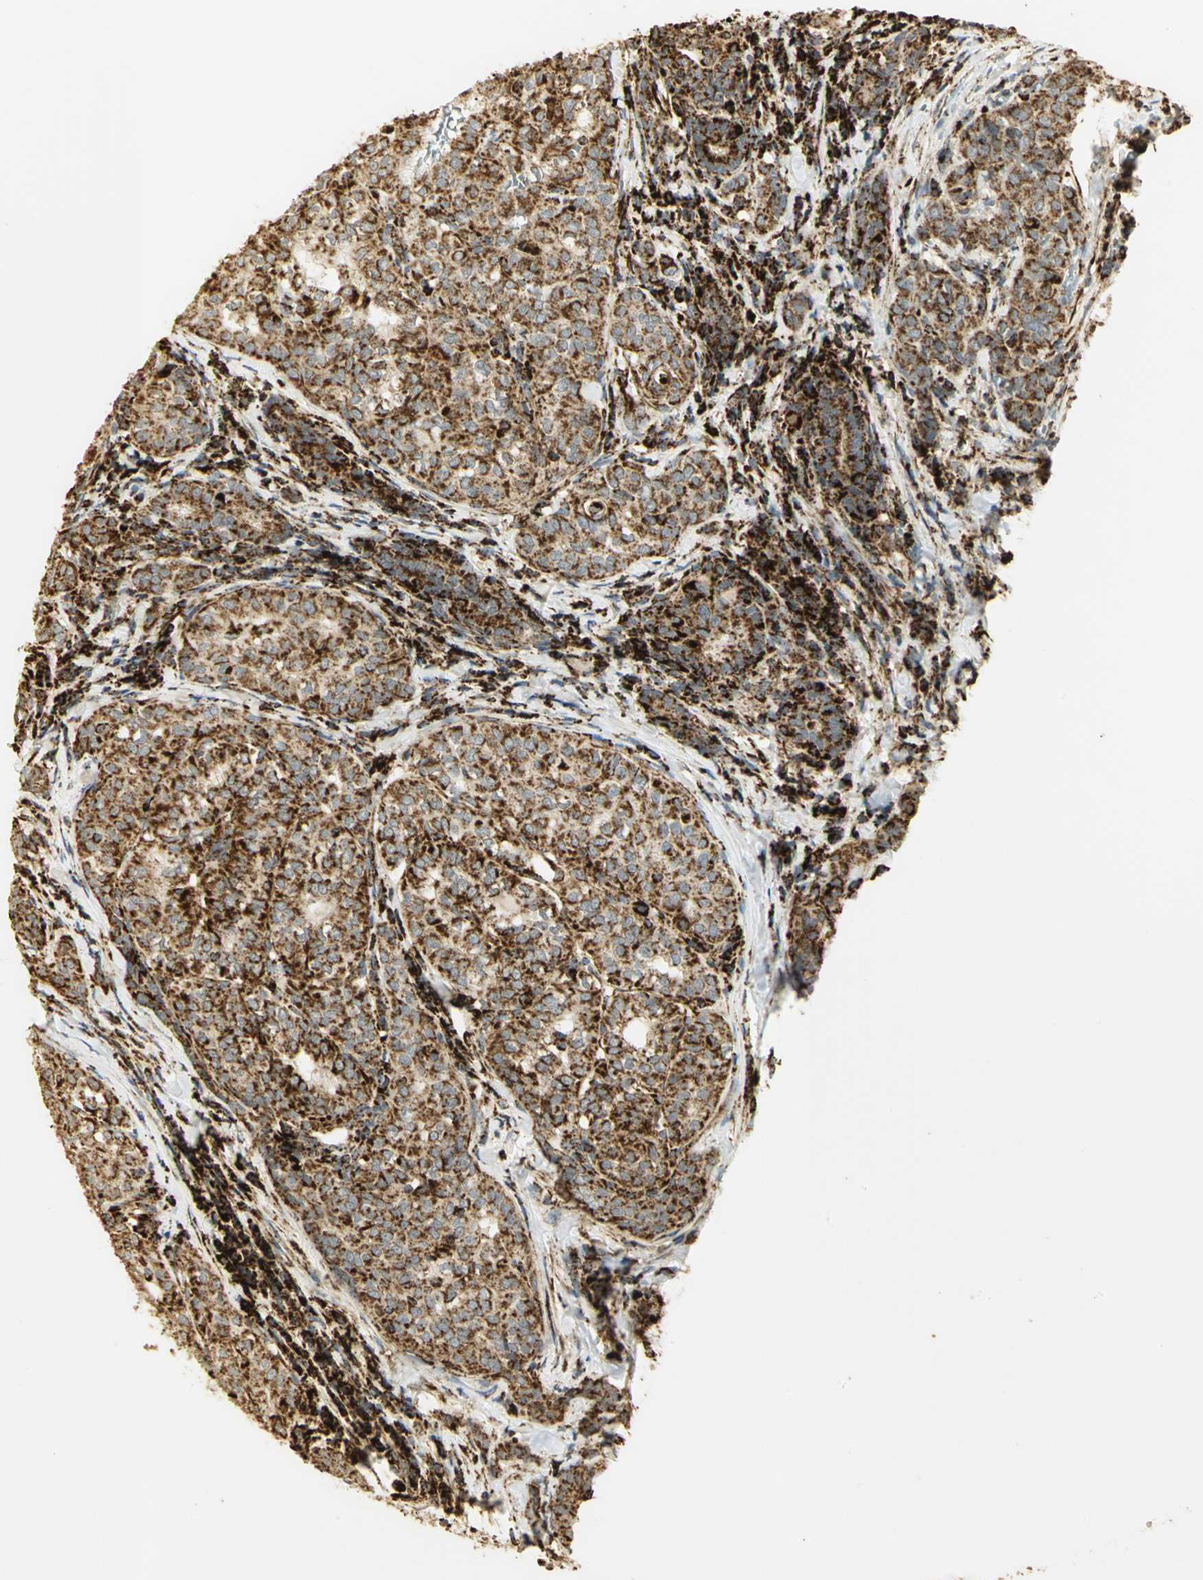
{"staining": {"intensity": "strong", "quantity": ">75%", "location": "cytoplasmic/membranous"}, "tissue": "thyroid cancer", "cell_type": "Tumor cells", "image_type": "cancer", "snomed": [{"axis": "morphology", "description": "Papillary adenocarcinoma, NOS"}, {"axis": "topography", "description": "Thyroid gland"}], "caption": "About >75% of tumor cells in human thyroid cancer display strong cytoplasmic/membranous protein expression as visualized by brown immunohistochemical staining.", "gene": "VDAC1", "patient": {"sex": "female", "age": 30}}